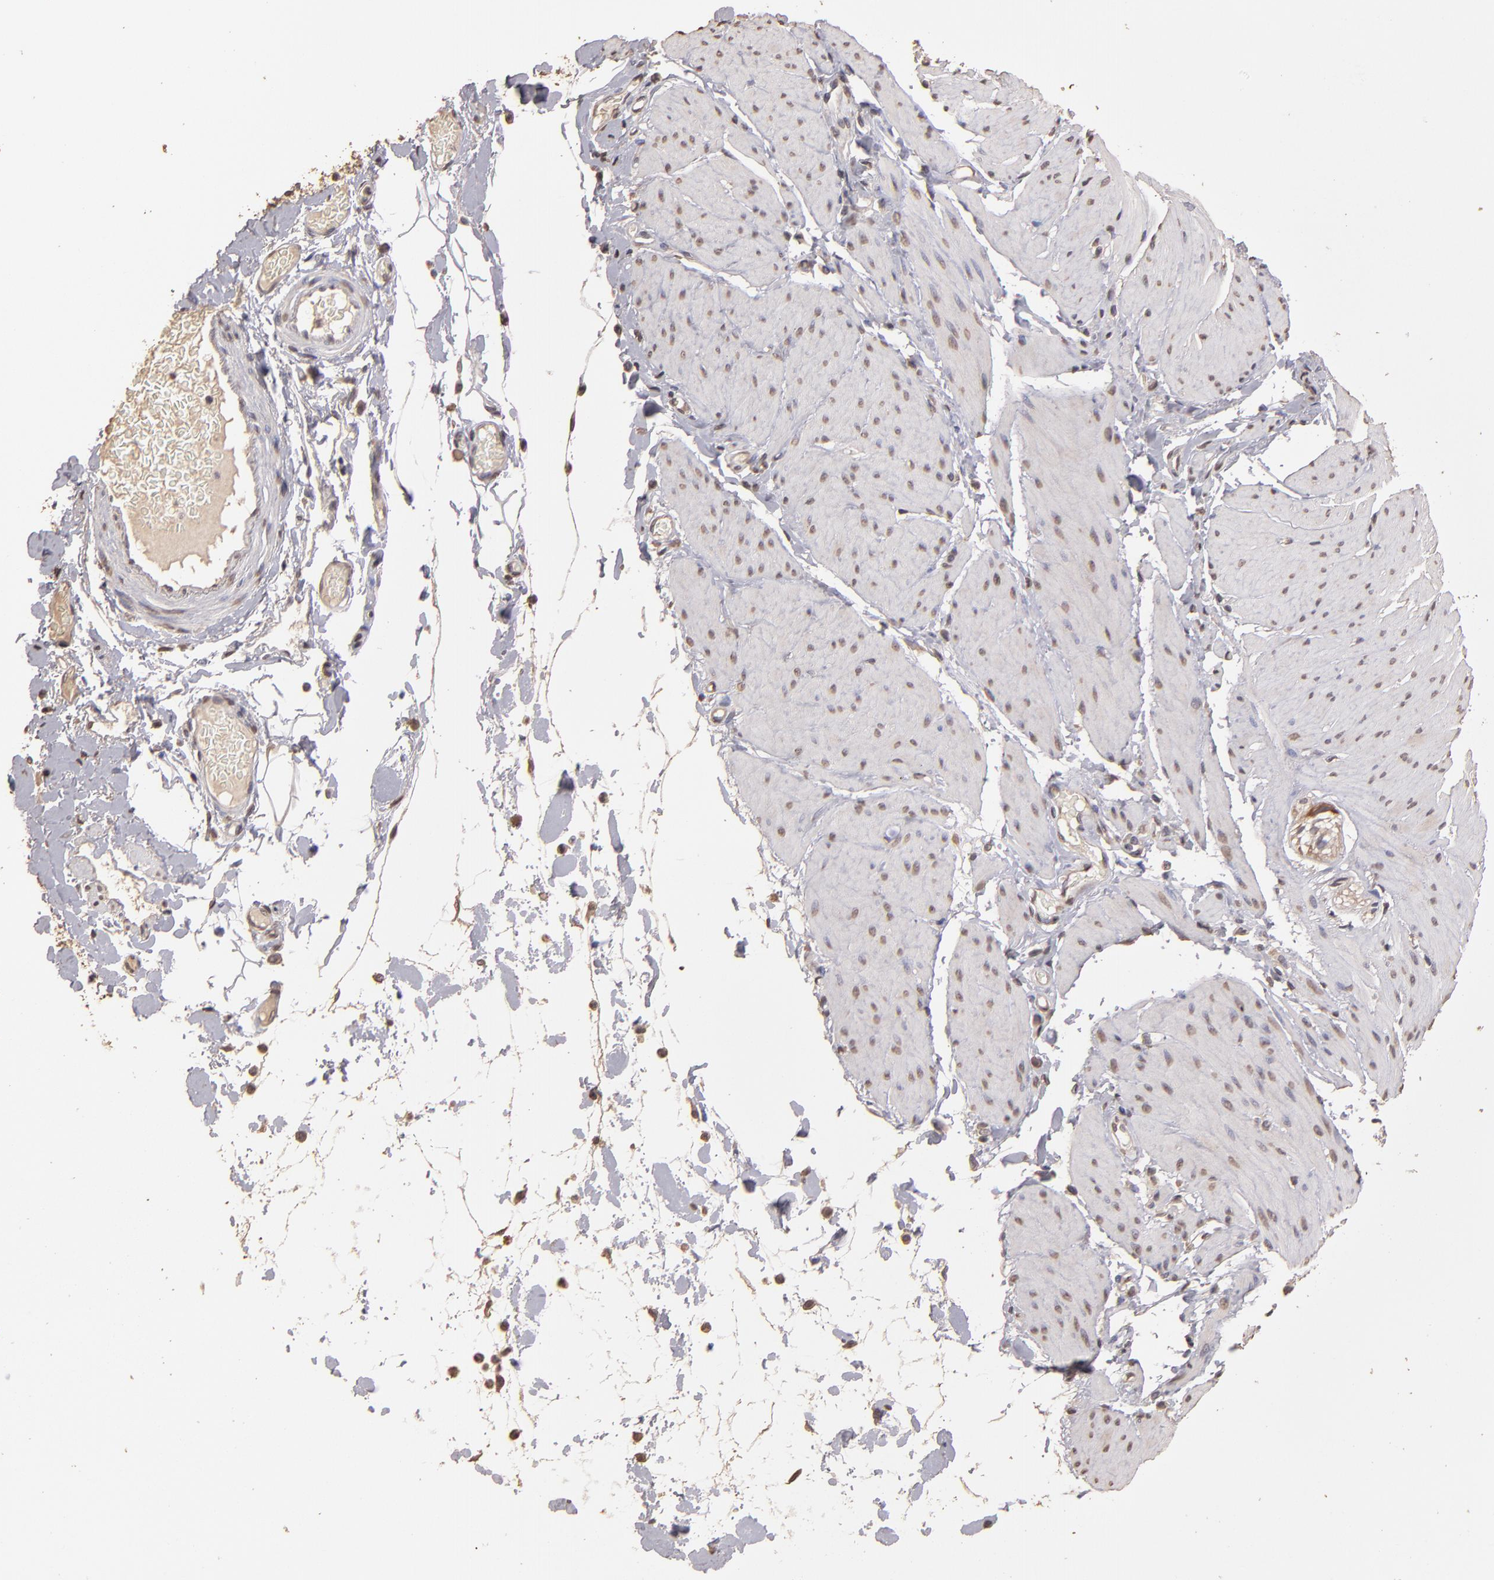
{"staining": {"intensity": "weak", "quantity": "25%-75%", "location": "cytoplasmic/membranous"}, "tissue": "smooth muscle", "cell_type": "Smooth muscle cells", "image_type": "normal", "snomed": [{"axis": "morphology", "description": "Normal tissue, NOS"}, {"axis": "topography", "description": "Smooth muscle"}, {"axis": "topography", "description": "Colon"}], "caption": "Immunohistochemical staining of normal human smooth muscle displays weak cytoplasmic/membranous protein staining in approximately 25%-75% of smooth muscle cells.", "gene": "OPHN1", "patient": {"sex": "male", "age": 67}}